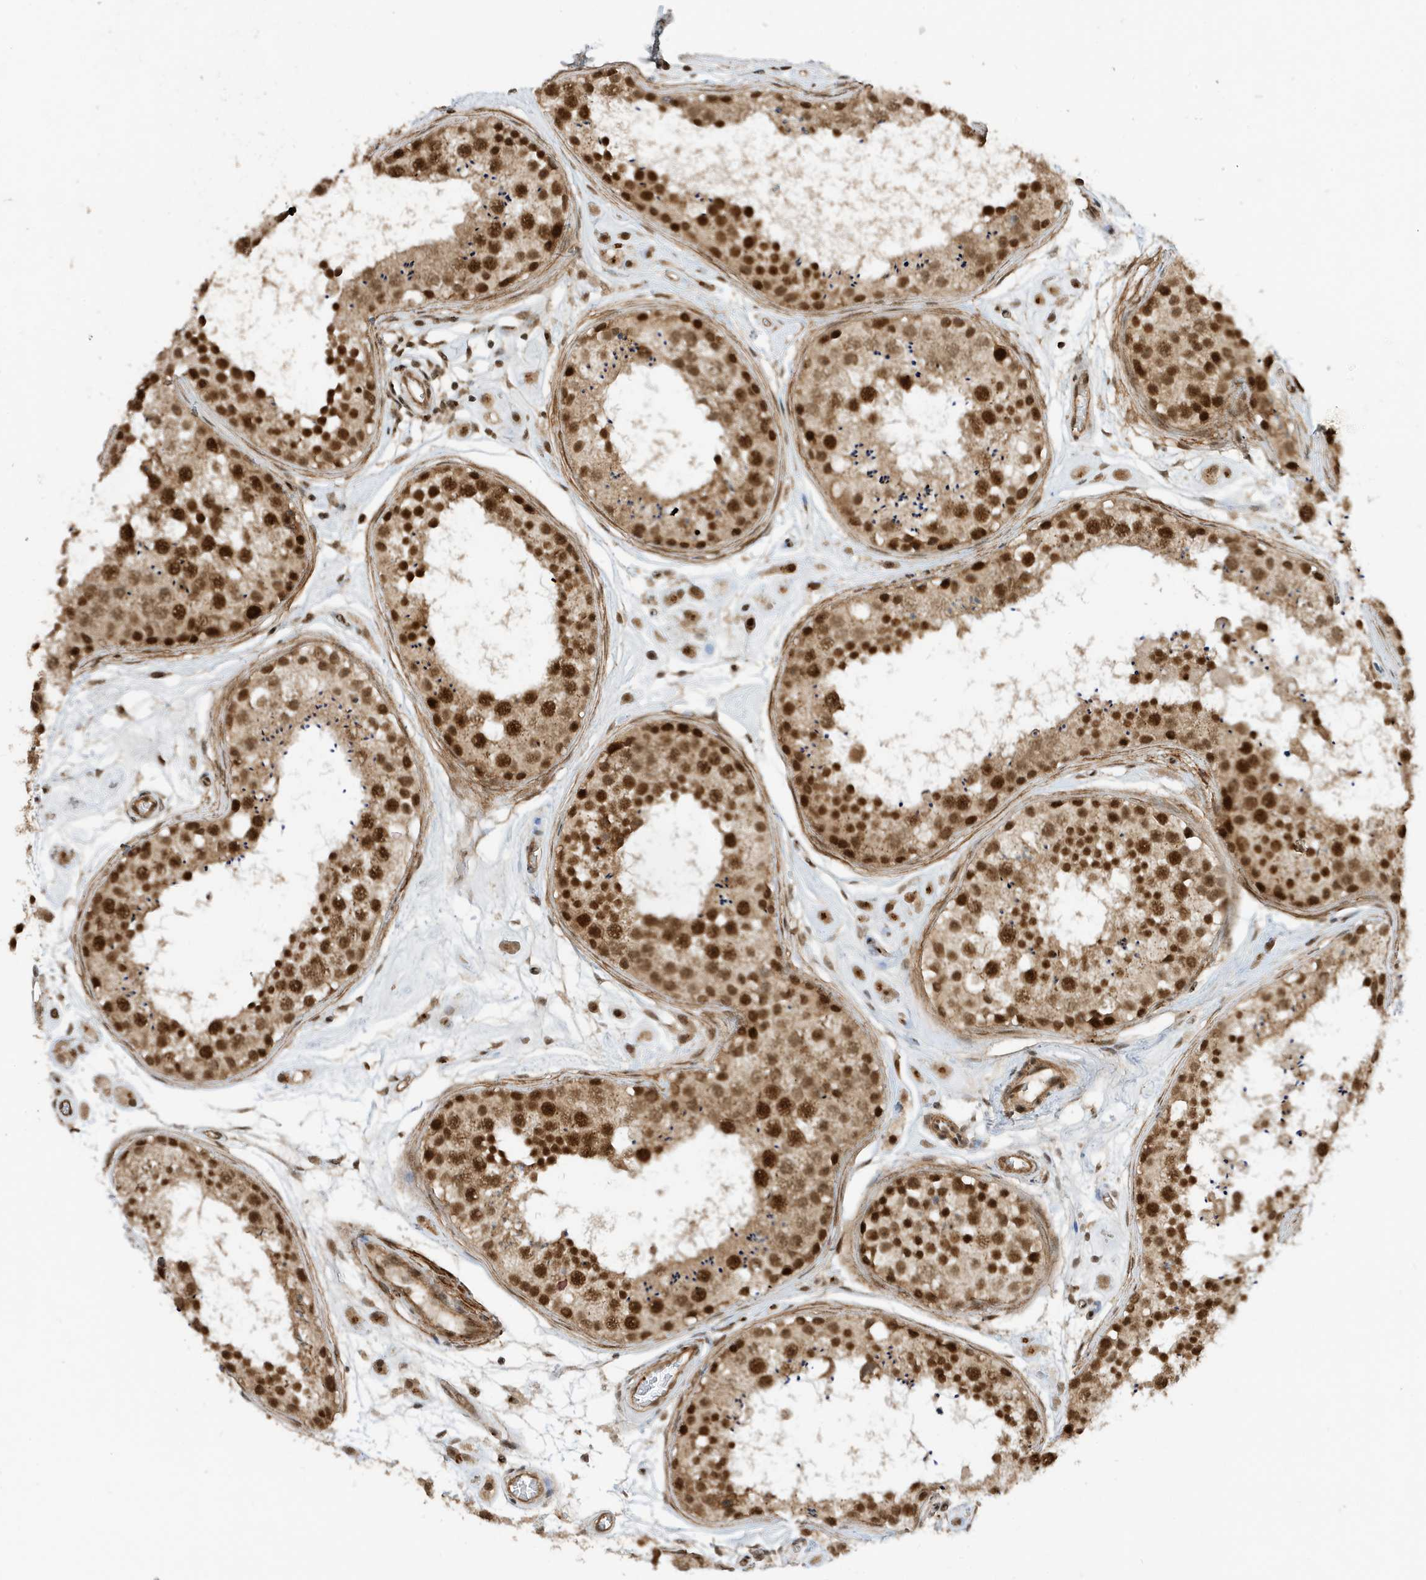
{"staining": {"intensity": "strong", "quantity": ">75%", "location": "nuclear"}, "tissue": "testis", "cell_type": "Cells in seminiferous ducts", "image_type": "normal", "snomed": [{"axis": "morphology", "description": "Normal tissue, NOS"}, {"axis": "topography", "description": "Testis"}], "caption": "Cells in seminiferous ducts show strong nuclear expression in approximately >75% of cells in benign testis.", "gene": "MAST3", "patient": {"sex": "male", "age": 25}}